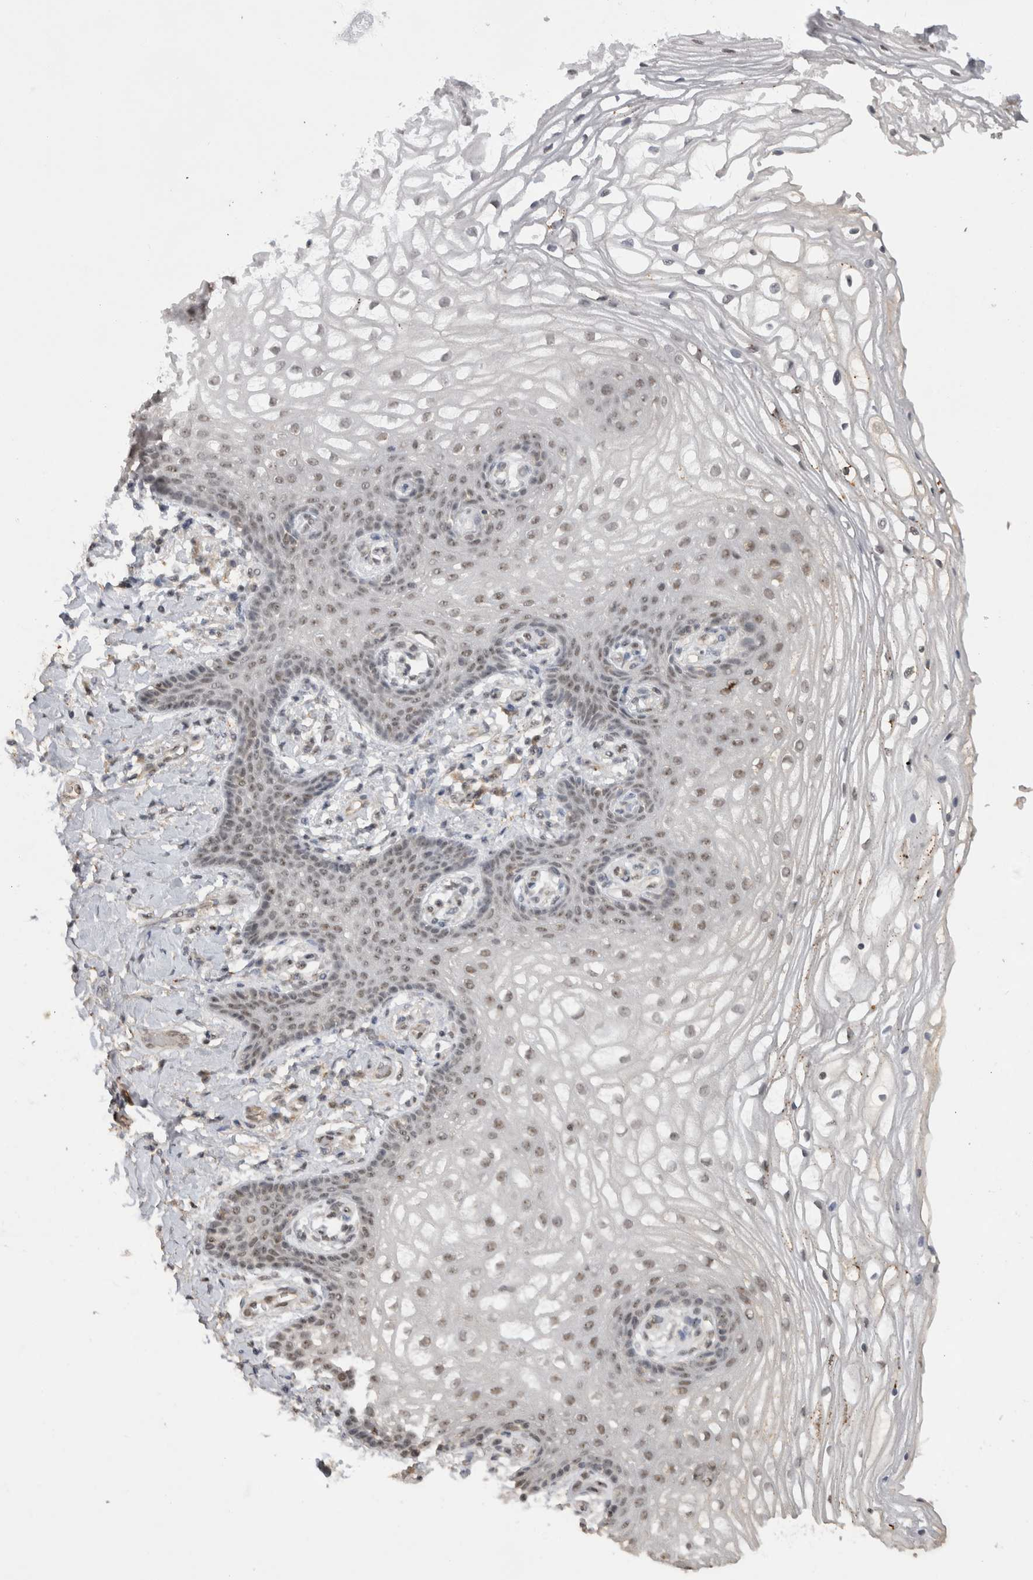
{"staining": {"intensity": "weak", "quantity": "<25%", "location": "nuclear"}, "tissue": "vagina", "cell_type": "Squamous epithelial cells", "image_type": "normal", "snomed": [{"axis": "morphology", "description": "Normal tissue, NOS"}, {"axis": "topography", "description": "Vagina"}], "caption": "This is an immunohistochemistry (IHC) histopathology image of normal human vagina. There is no staining in squamous epithelial cells.", "gene": "DAXX", "patient": {"sex": "female", "age": 60}}